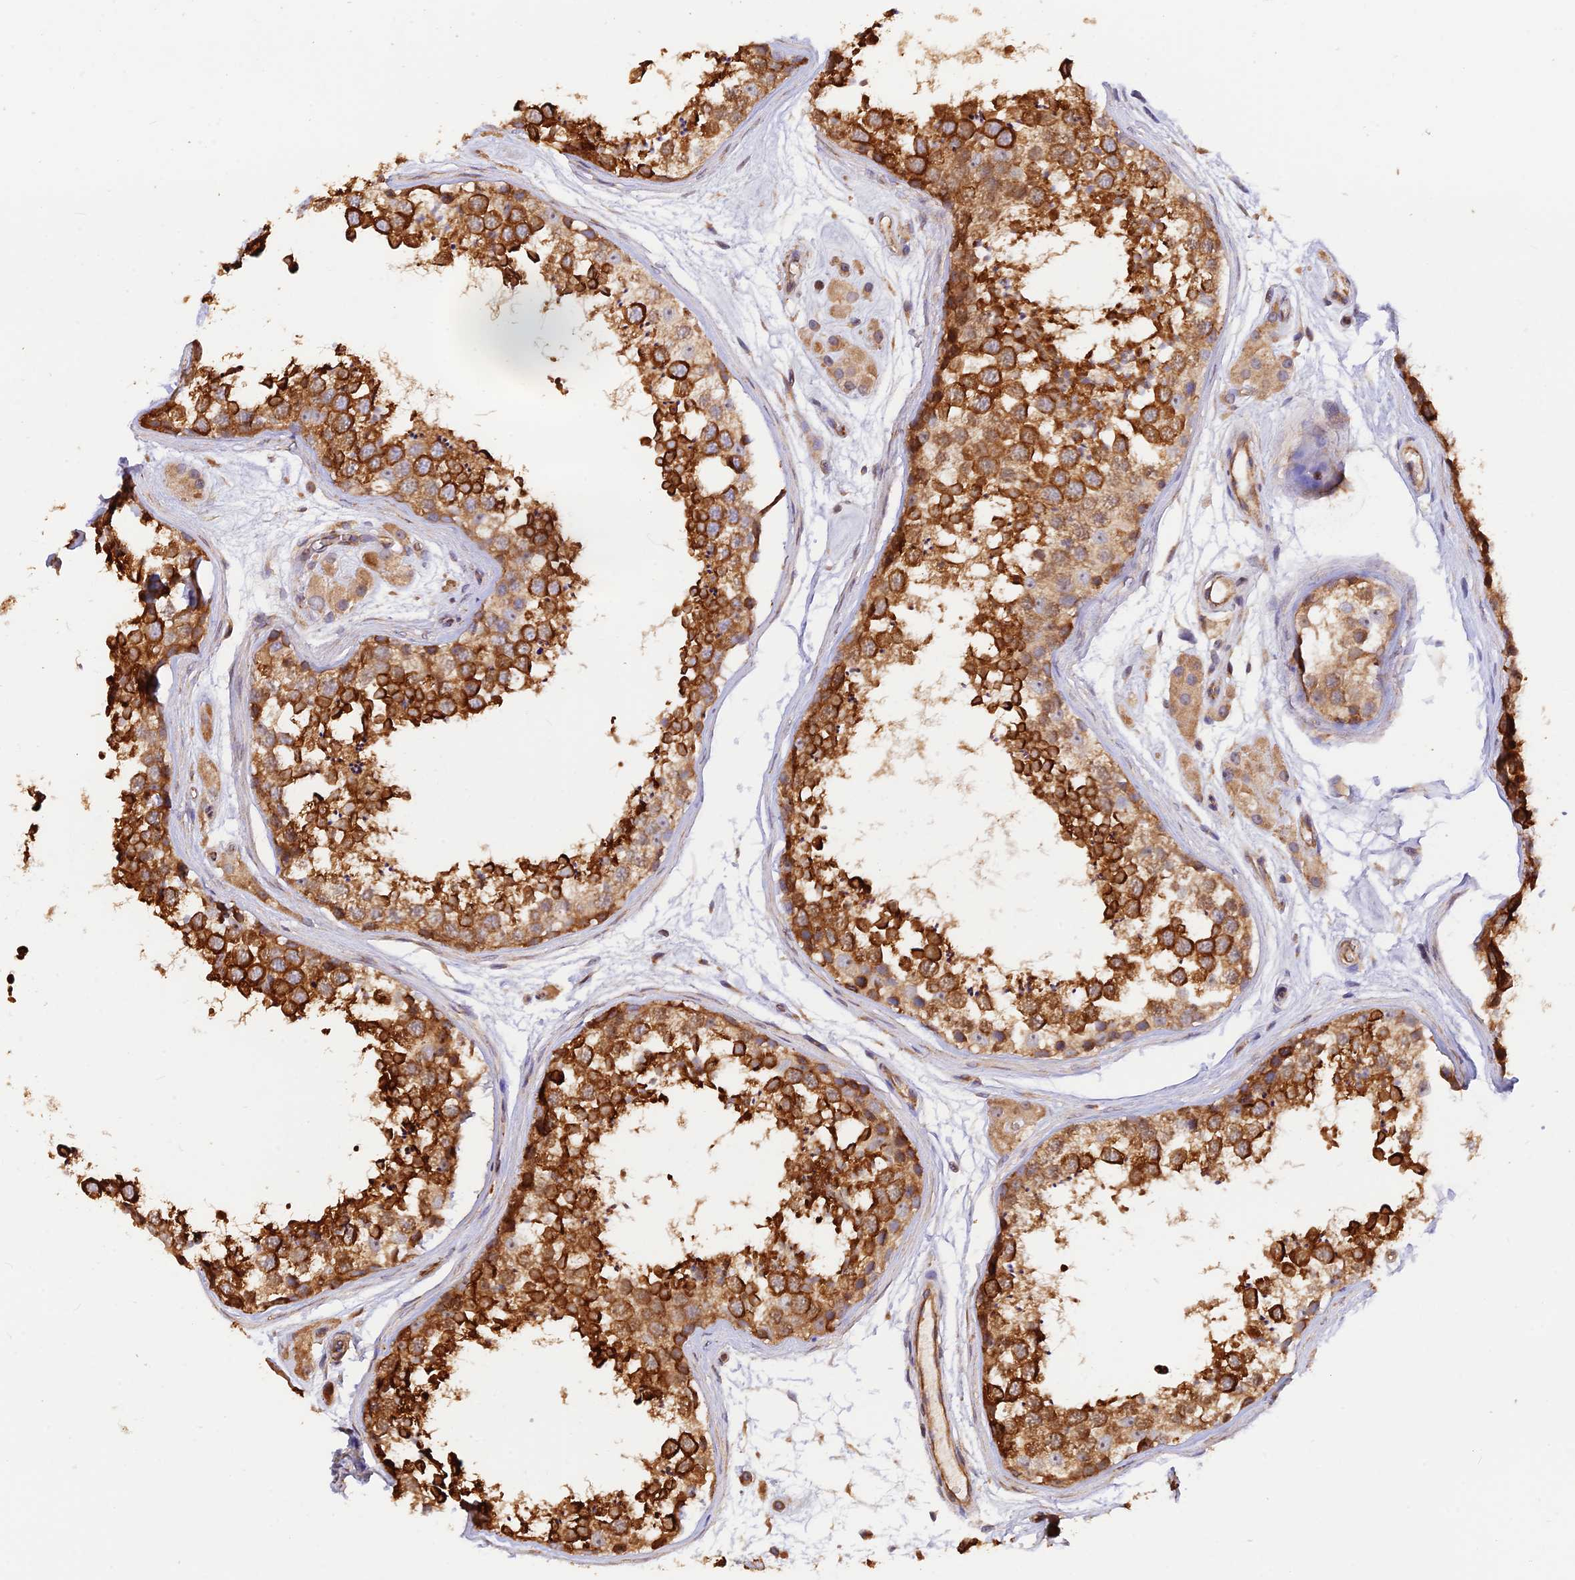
{"staining": {"intensity": "strong", "quantity": ">75%", "location": "cytoplasmic/membranous"}, "tissue": "testis", "cell_type": "Cells in seminiferous ducts", "image_type": "normal", "snomed": [{"axis": "morphology", "description": "Normal tissue, NOS"}, {"axis": "topography", "description": "Testis"}], "caption": "Protein expression analysis of normal testis reveals strong cytoplasmic/membranous expression in approximately >75% of cells in seminiferous ducts. Nuclei are stained in blue.", "gene": "RPL5", "patient": {"sex": "male", "age": 56}}